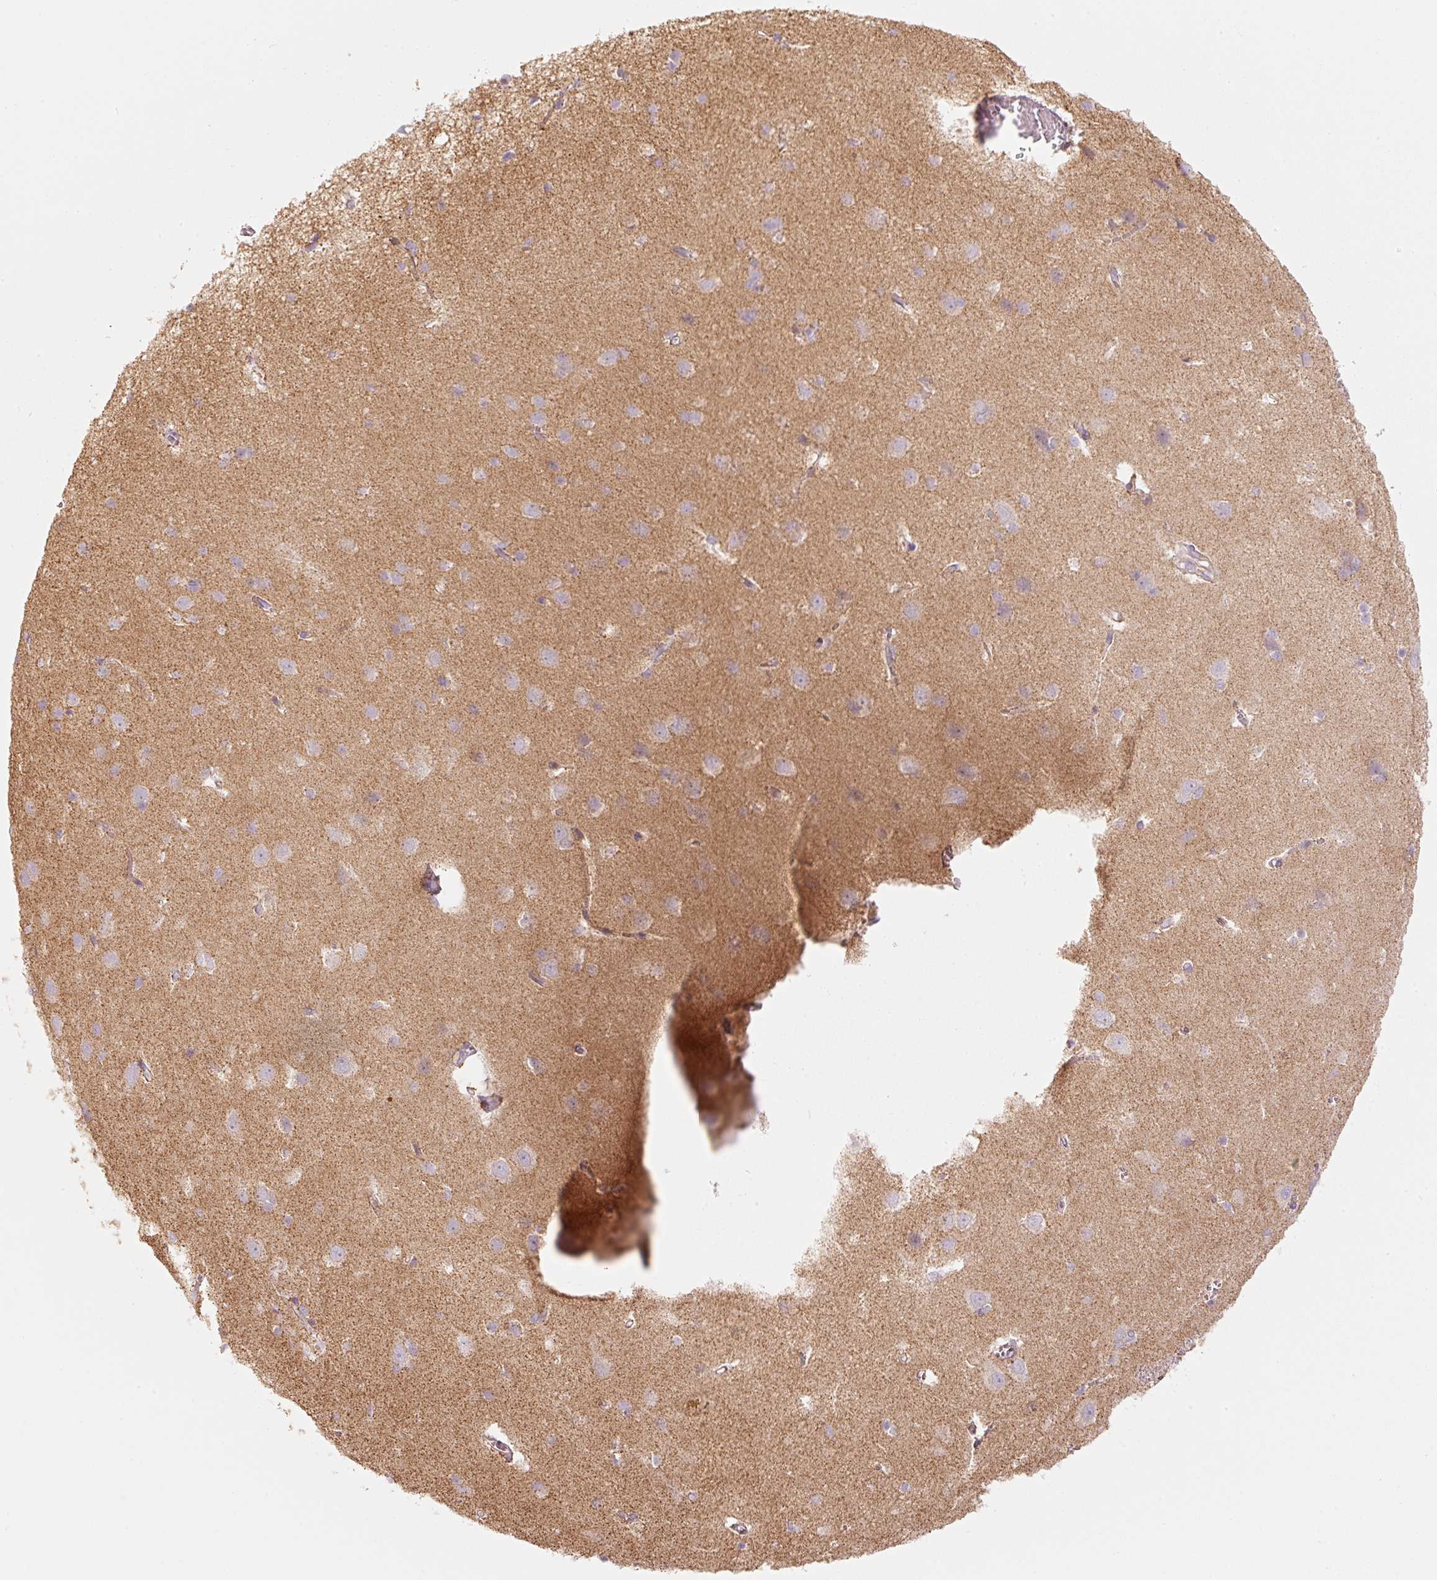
{"staining": {"intensity": "moderate", "quantity": "<25%", "location": "cytoplasmic/membranous"}, "tissue": "cerebral cortex", "cell_type": "Endothelial cells", "image_type": "normal", "snomed": [{"axis": "morphology", "description": "Normal tissue, NOS"}, {"axis": "topography", "description": "Cerebral cortex"}], "caption": "Immunohistochemistry of benign human cerebral cortex demonstrates low levels of moderate cytoplasmic/membranous staining in about <25% of endothelial cells.", "gene": "C17orf98", "patient": {"sex": "male", "age": 37}}